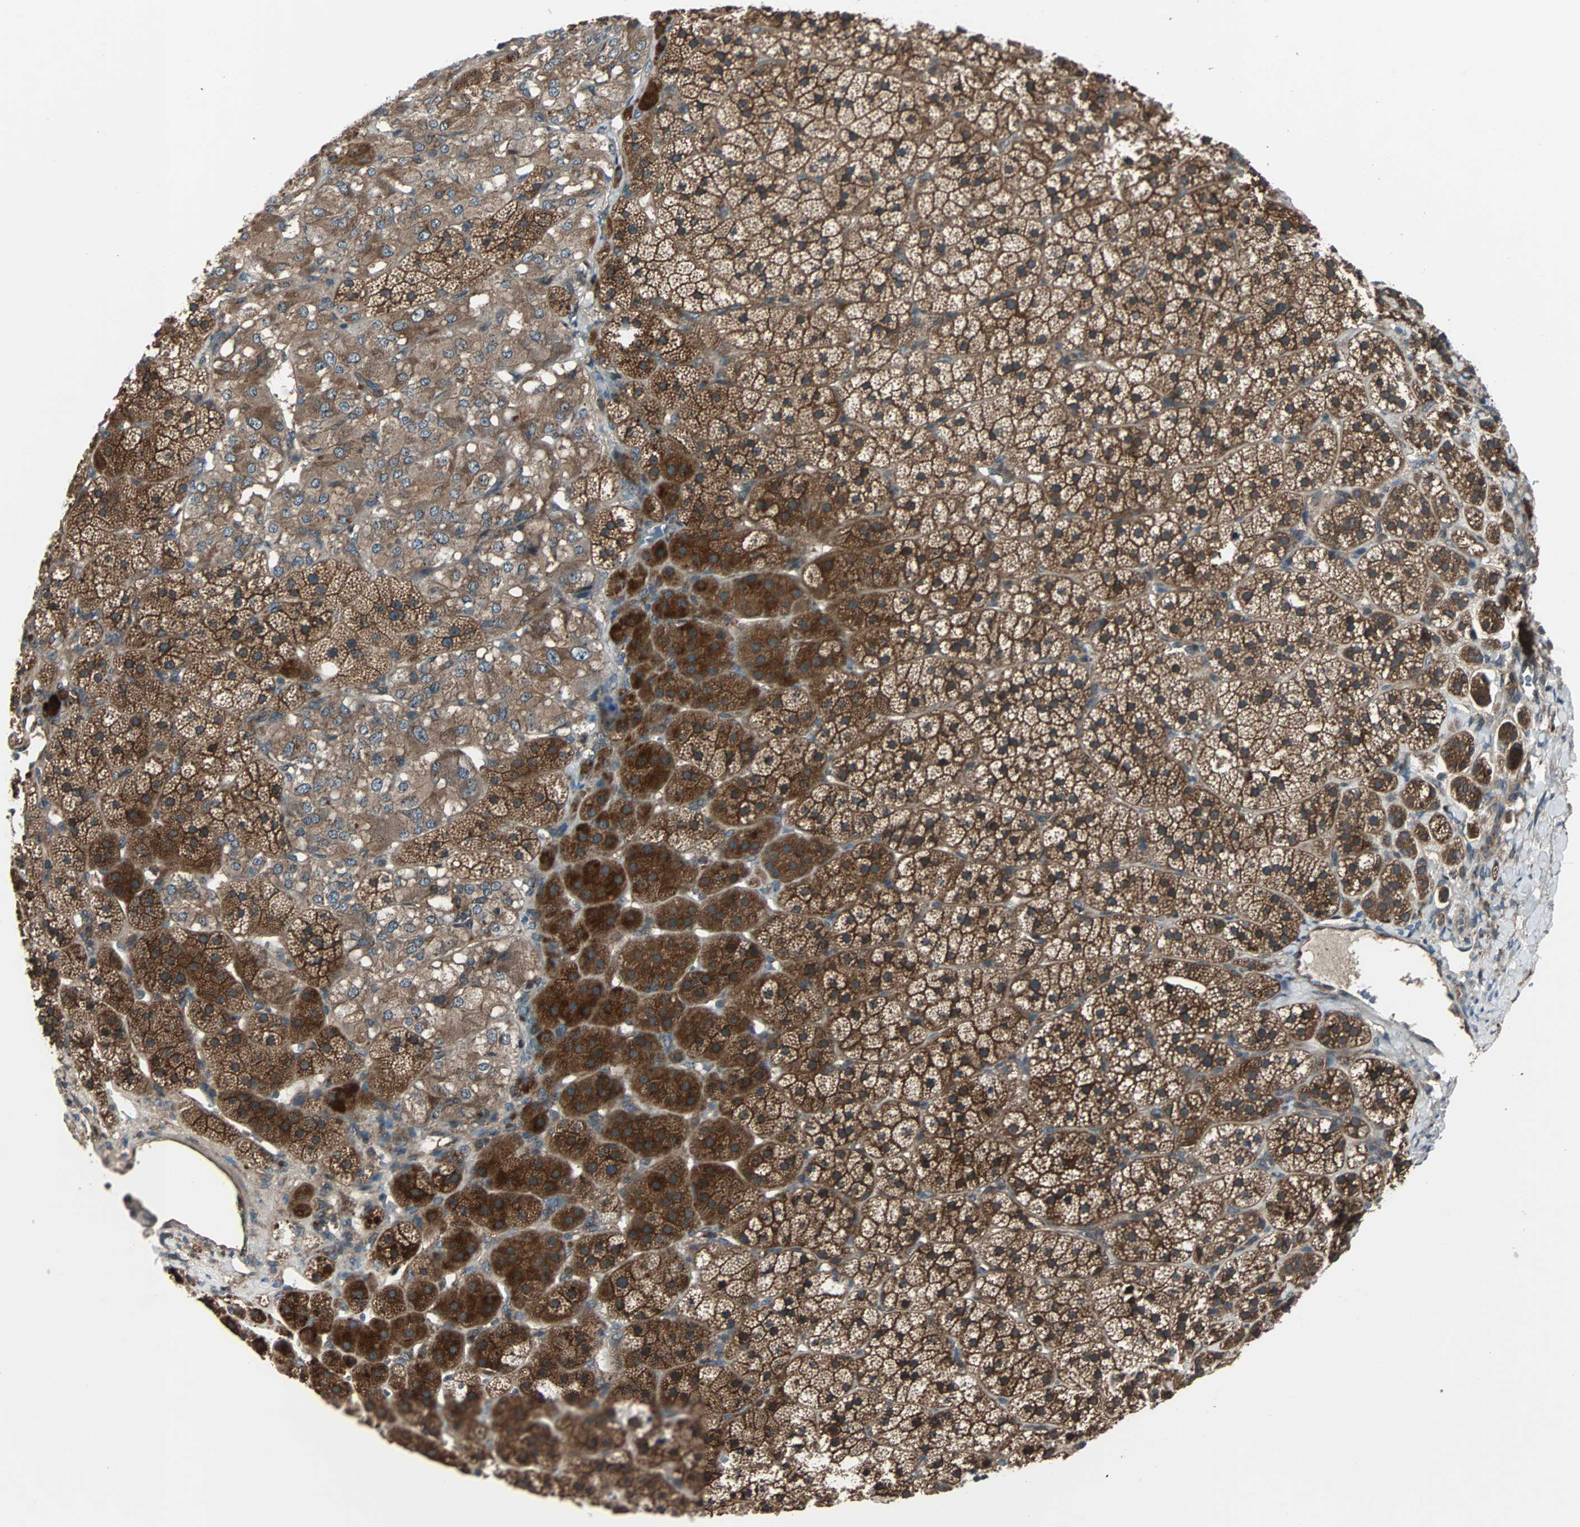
{"staining": {"intensity": "strong", "quantity": ">75%", "location": "cytoplasmic/membranous"}, "tissue": "adrenal gland", "cell_type": "Glandular cells", "image_type": "normal", "snomed": [{"axis": "morphology", "description": "Normal tissue, NOS"}, {"axis": "topography", "description": "Adrenal gland"}], "caption": "DAB (3,3'-diaminobenzidine) immunohistochemical staining of normal human adrenal gland displays strong cytoplasmic/membranous protein positivity in about >75% of glandular cells.", "gene": "ARF1", "patient": {"sex": "female", "age": 44}}